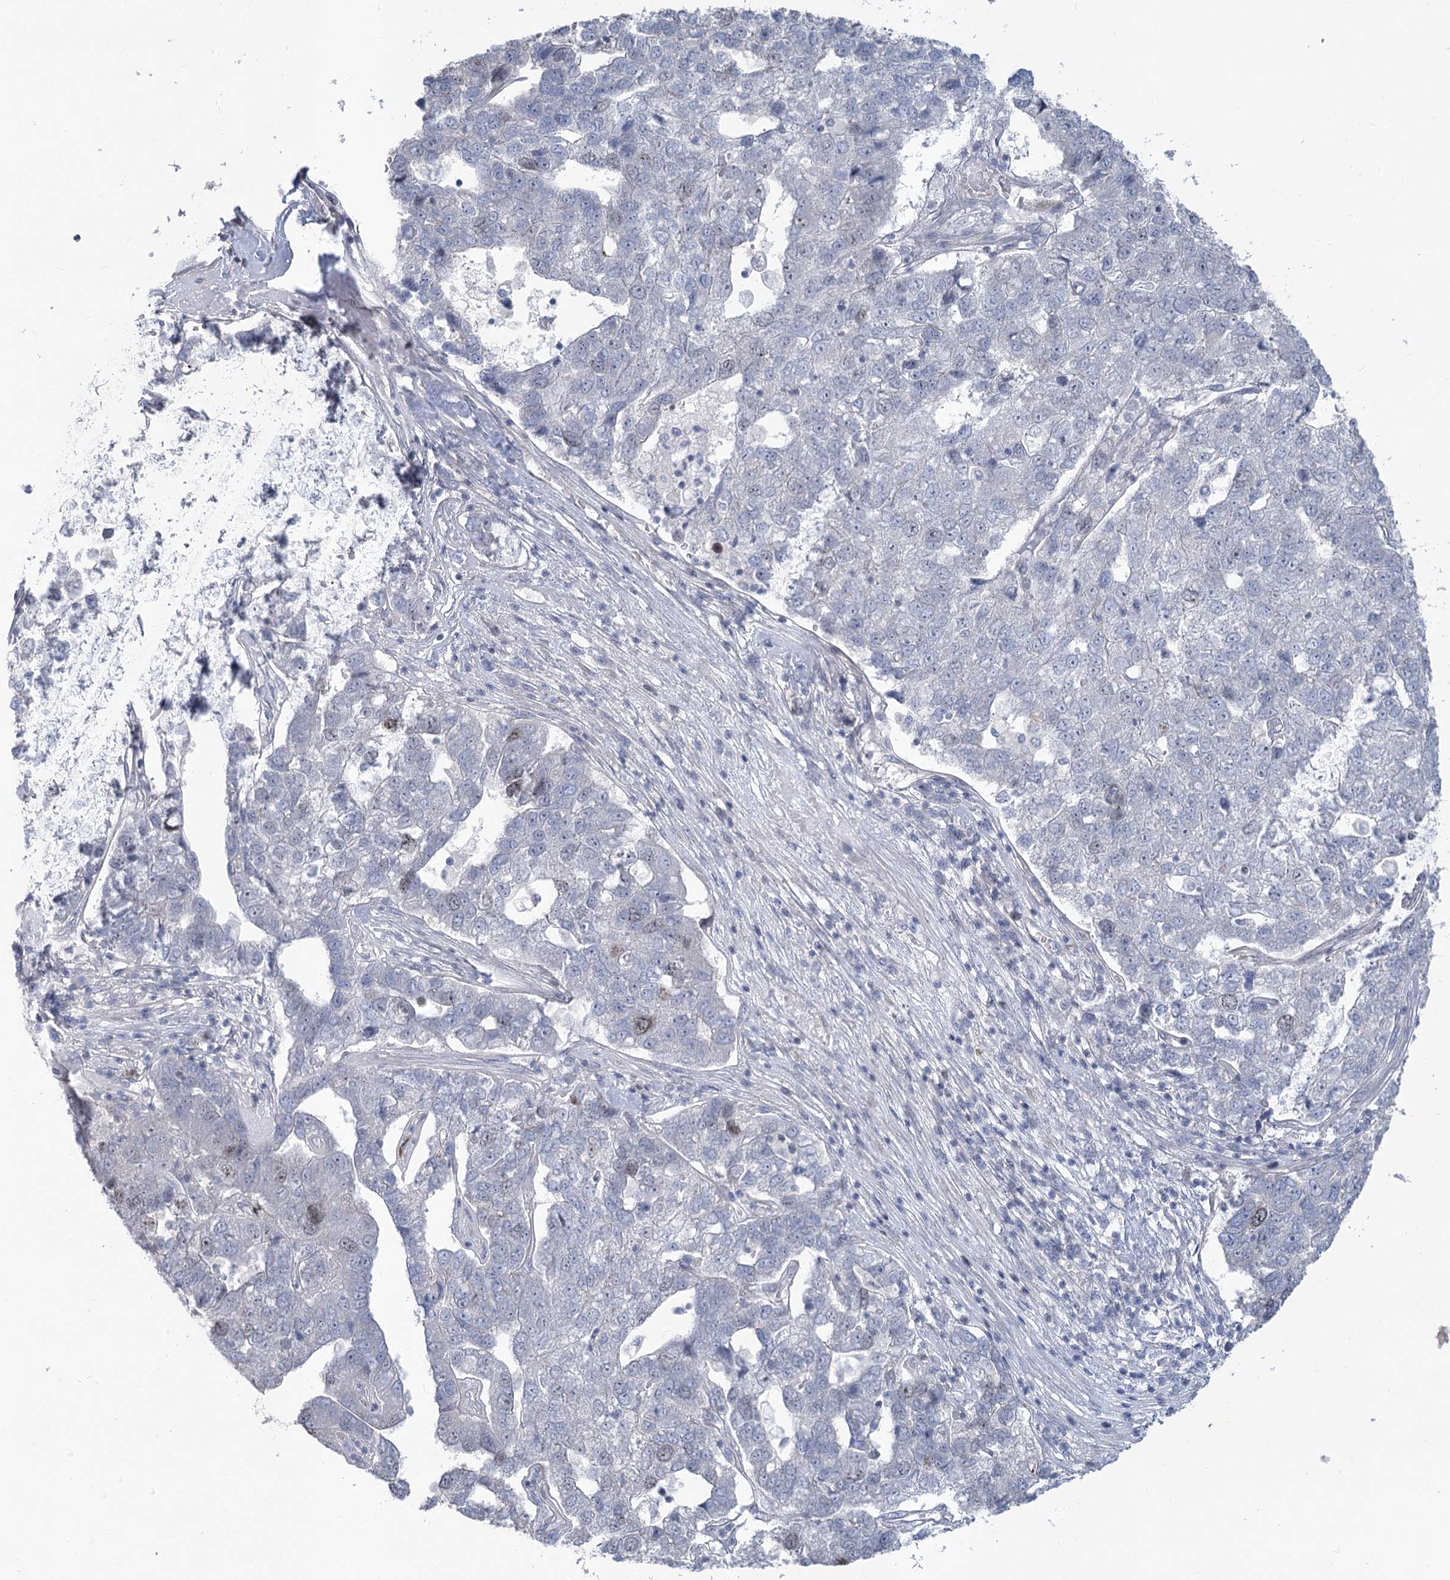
{"staining": {"intensity": "negative", "quantity": "none", "location": "none"}, "tissue": "pancreatic cancer", "cell_type": "Tumor cells", "image_type": "cancer", "snomed": [{"axis": "morphology", "description": "Adenocarcinoma, NOS"}, {"axis": "topography", "description": "Pancreas"}], "caption": "A histopathology image of human adenocarcinoma (pancreatic) is negative for staining in tumor cells.", "gene": "ABITRAM", "patient": {"sex": "female", "age": 61}}